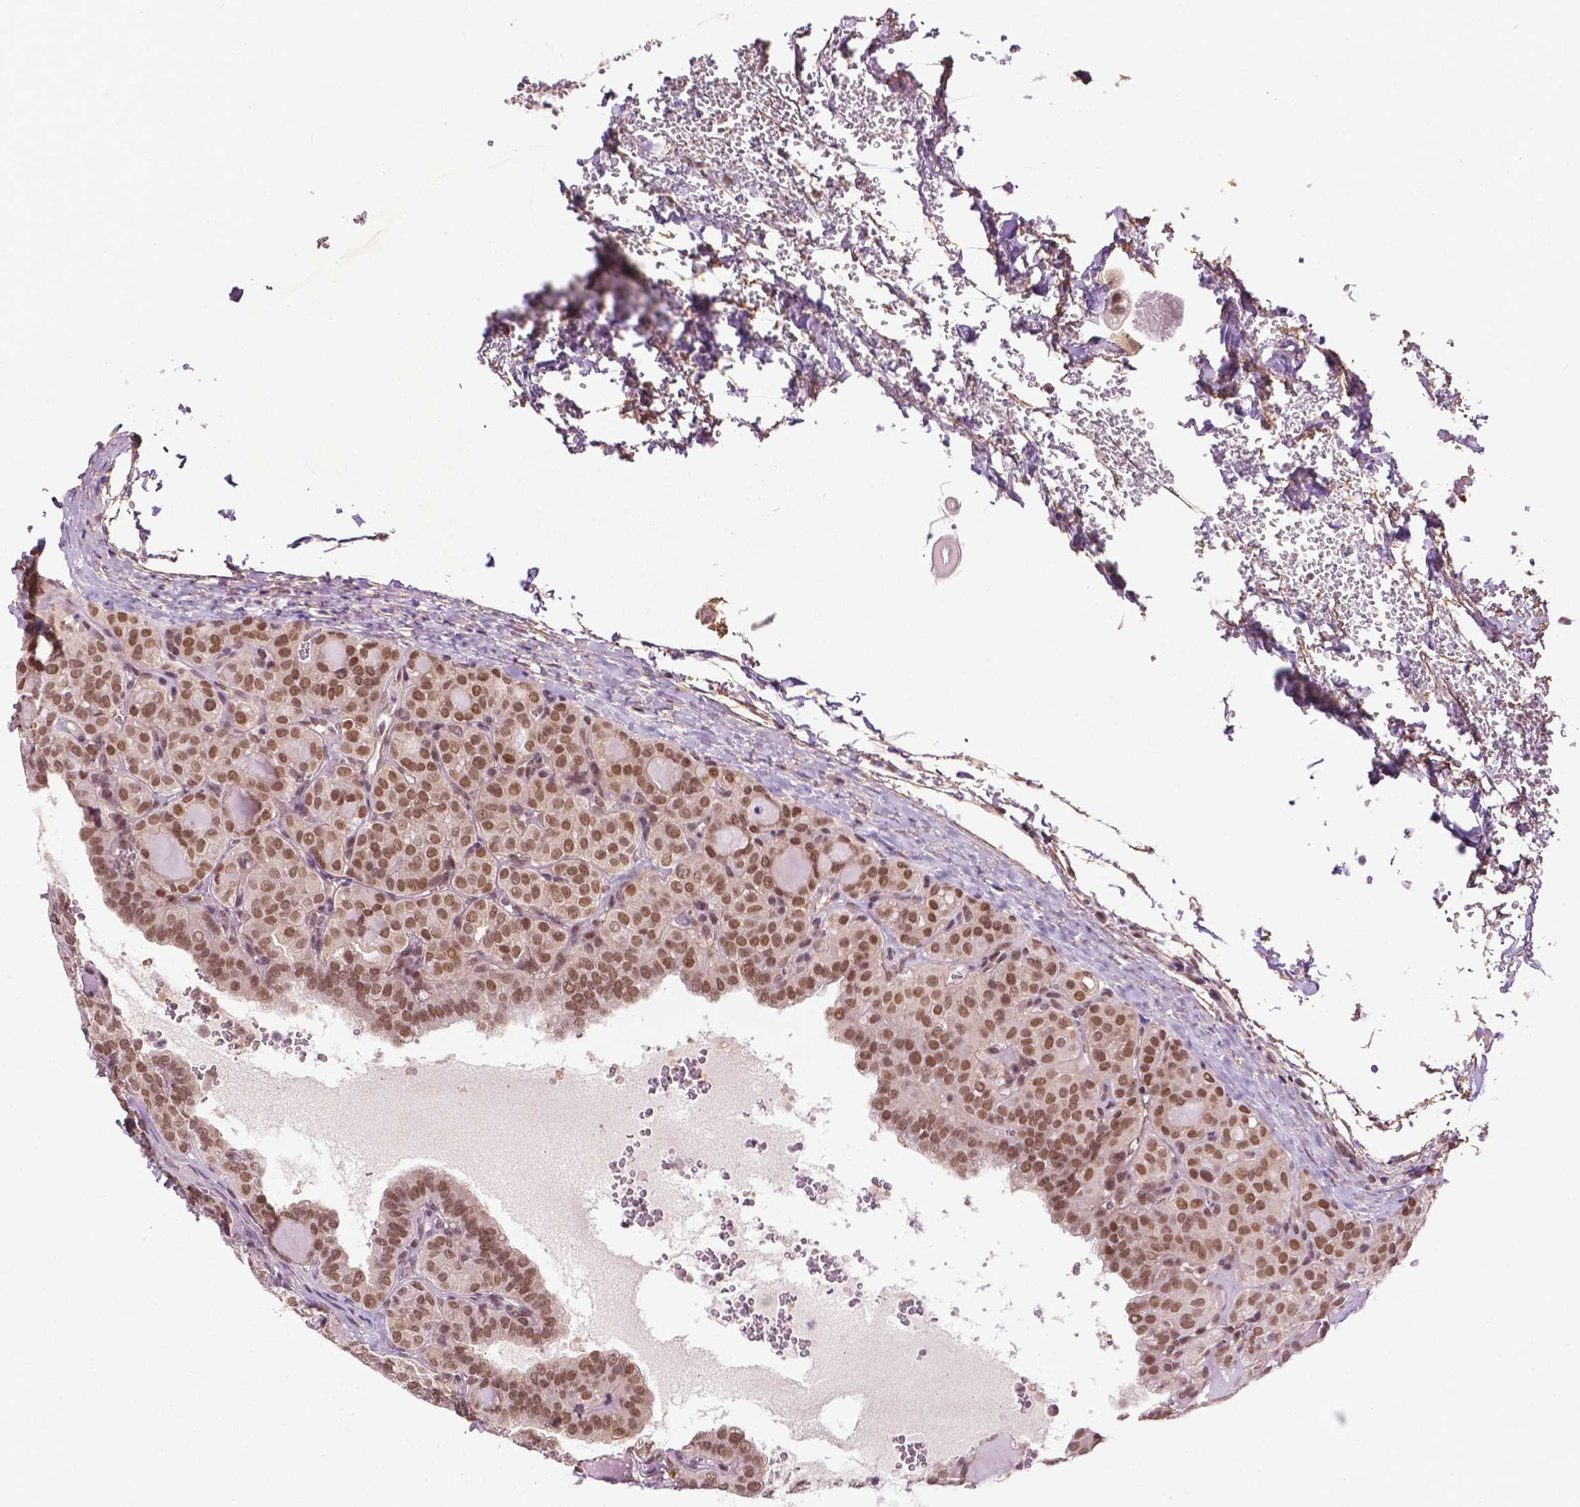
{"staining": {"intensity": "moderate", "quantity": ">75%", "location": "nuclear"}, "tissue": "thyroid cancer", "cell_type": "Tumor cells", "image_type": "cancer", "snomed": [{"axis": "morphology", "description": "Papillary adenocarcinoma, NOS"}, {"axis": "topography", "description": "Thyroid gland"}], "caption": "Papillary adenocarcinoma (thyroid) stained with IHC exhibits moderate nuclear staining in about >75% of tumor cells.", "gene": "UBQLN4", "patient": {"sex": "female", "age": 41}}